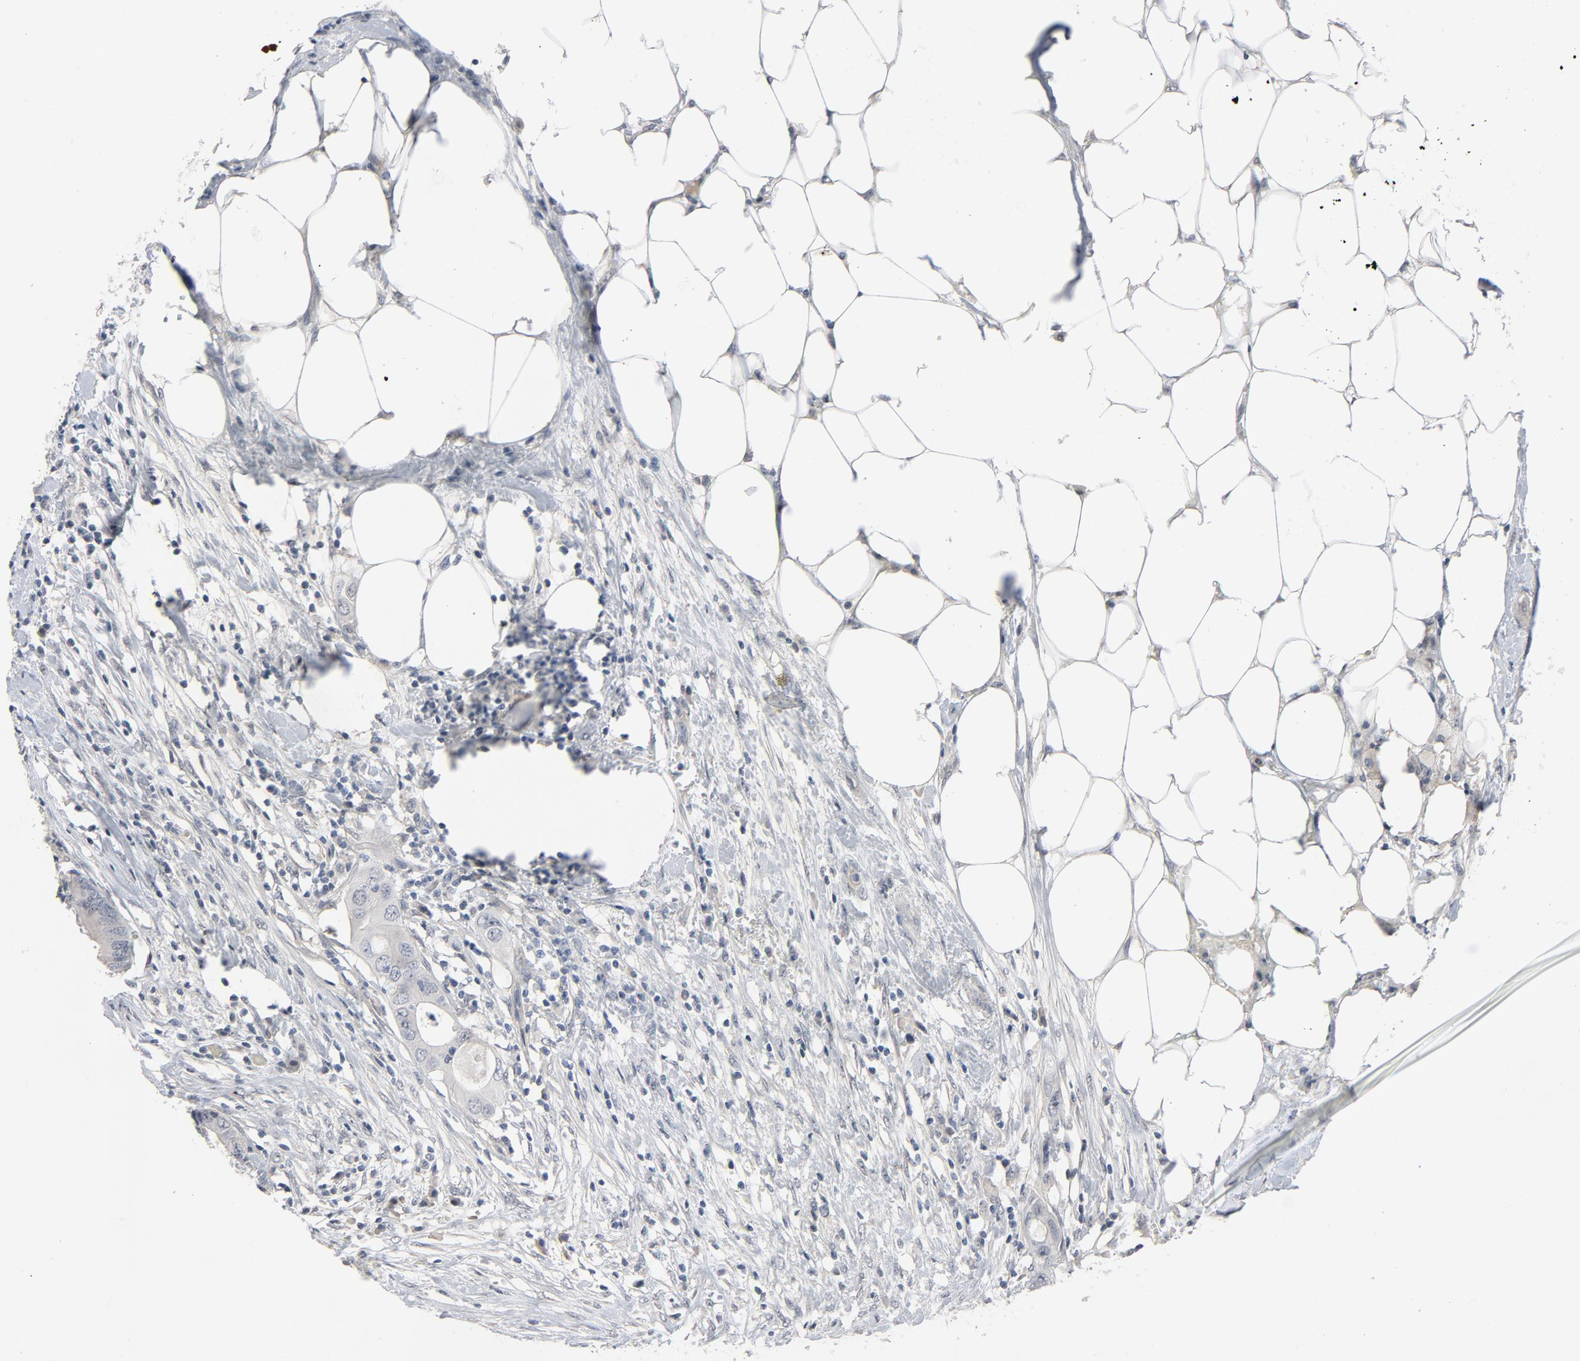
{"staining": {"intensity": "negative", "quantity": "none", "location": "none"}, "tissue": "colorectal cancer", "cell_type": "Tumor cells", "image_type": "cancer", "snomed": [{"axis": "morphology", "description": "Adenocarcinoma, NOS"}, {"axis": "topography", "description": "Colon"}], "caption": "There is no significant expression in tumor cells of colorectal adenocarcinoma.", "gene": "FSCB", "patient": {"sex": "male", "age": 71}}